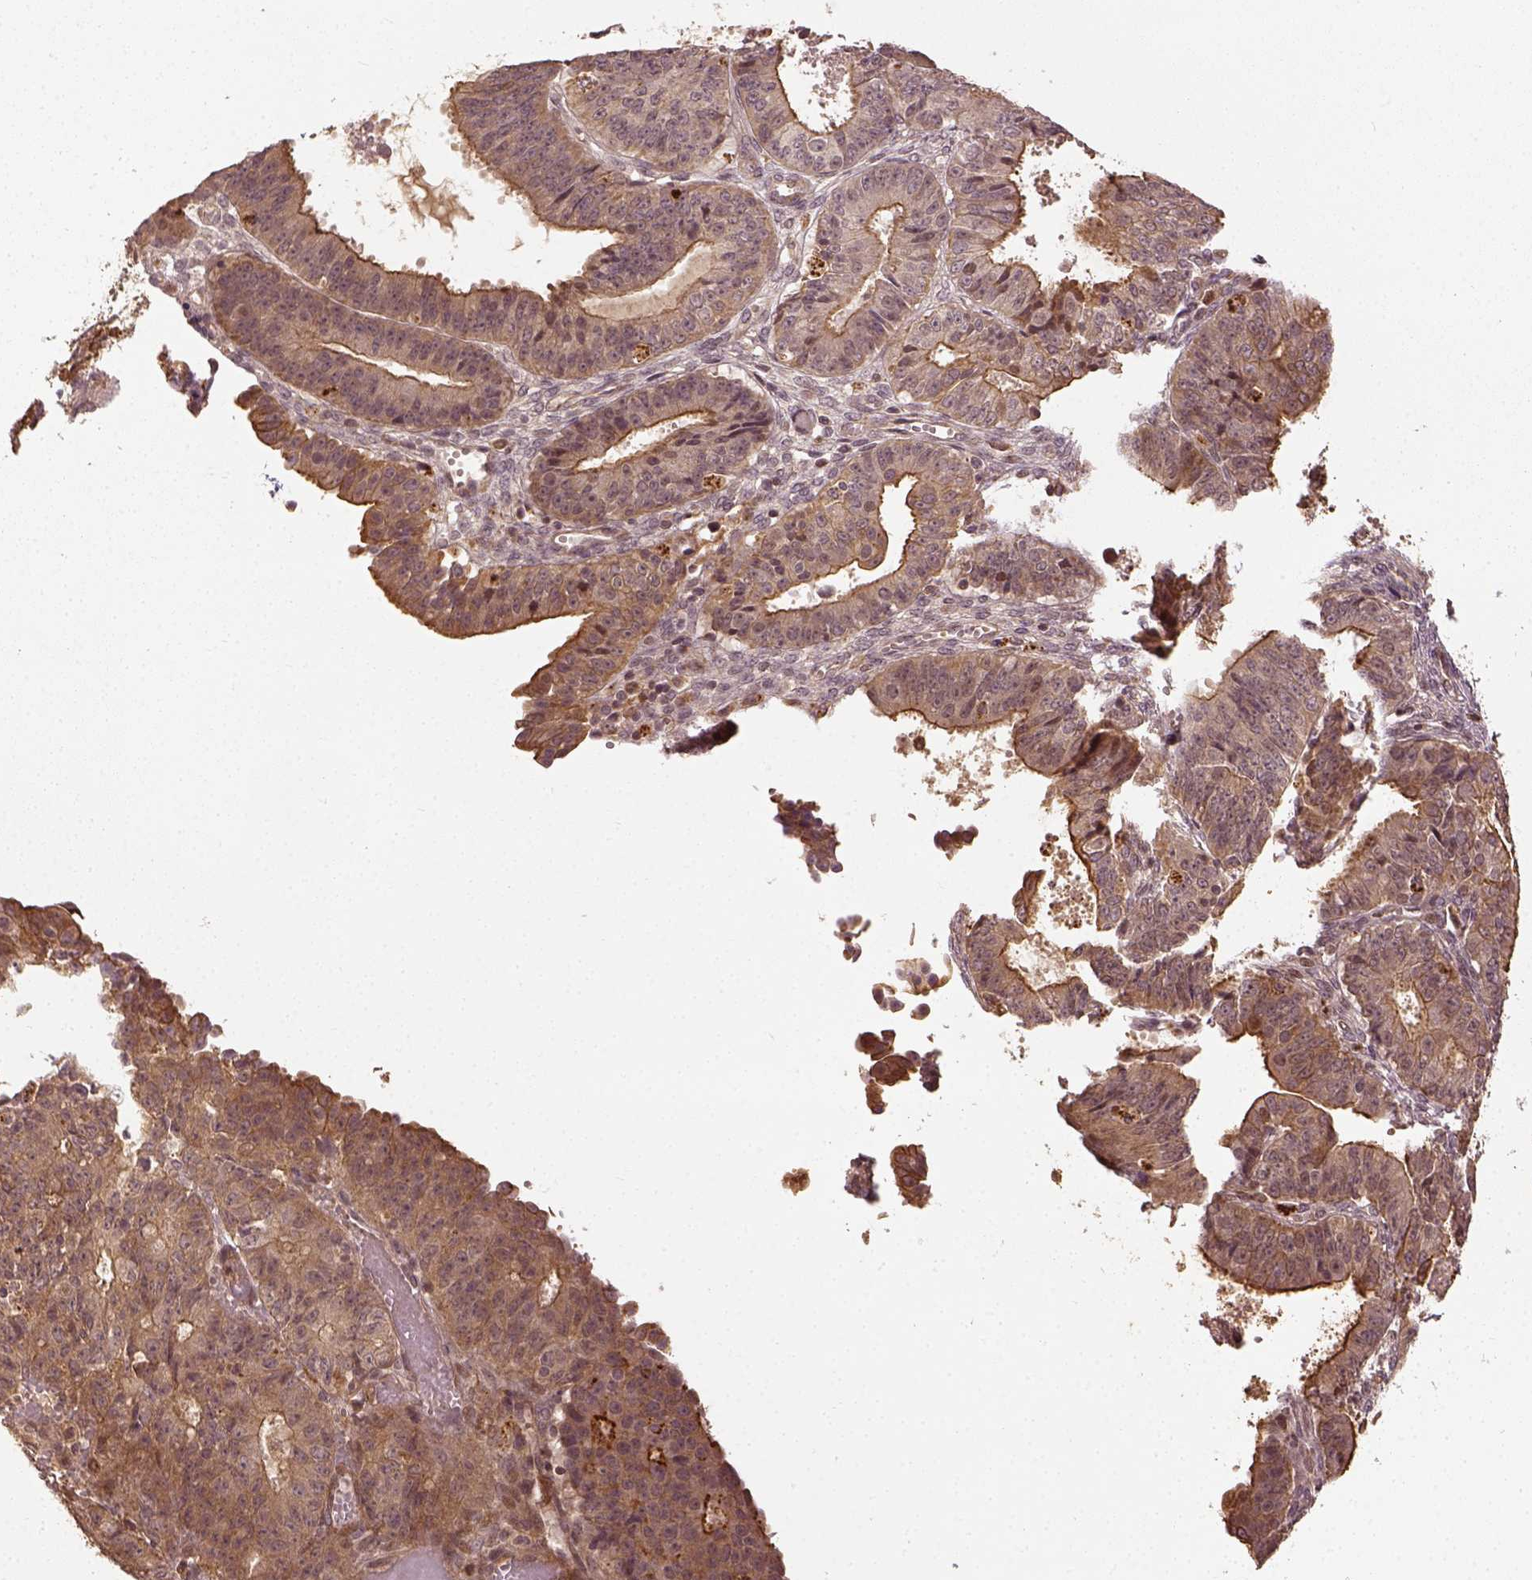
{"staining": {"intensity": "moderate", "quantity": ">75%", "location": "cytoplasmic/membranous"}, "tissue": "ovarian cancer", "cell_type": "Tumor cells", "image_type": "cancer", "snomed": [{"axis": "morphology", "description": "Carcinoma, endometroid"}, {"axis": "topography", "description": "Ovary"}], "caption": "Approximately >75% of tumor cells in endometroid carcinoma (ovarian) reveal moderate cytoplasmic/membranous protein expression as visualized by brown immunohistochemical staining.", "gene": "VEGFA", "patient": {"sex": "female", "age": 42}}